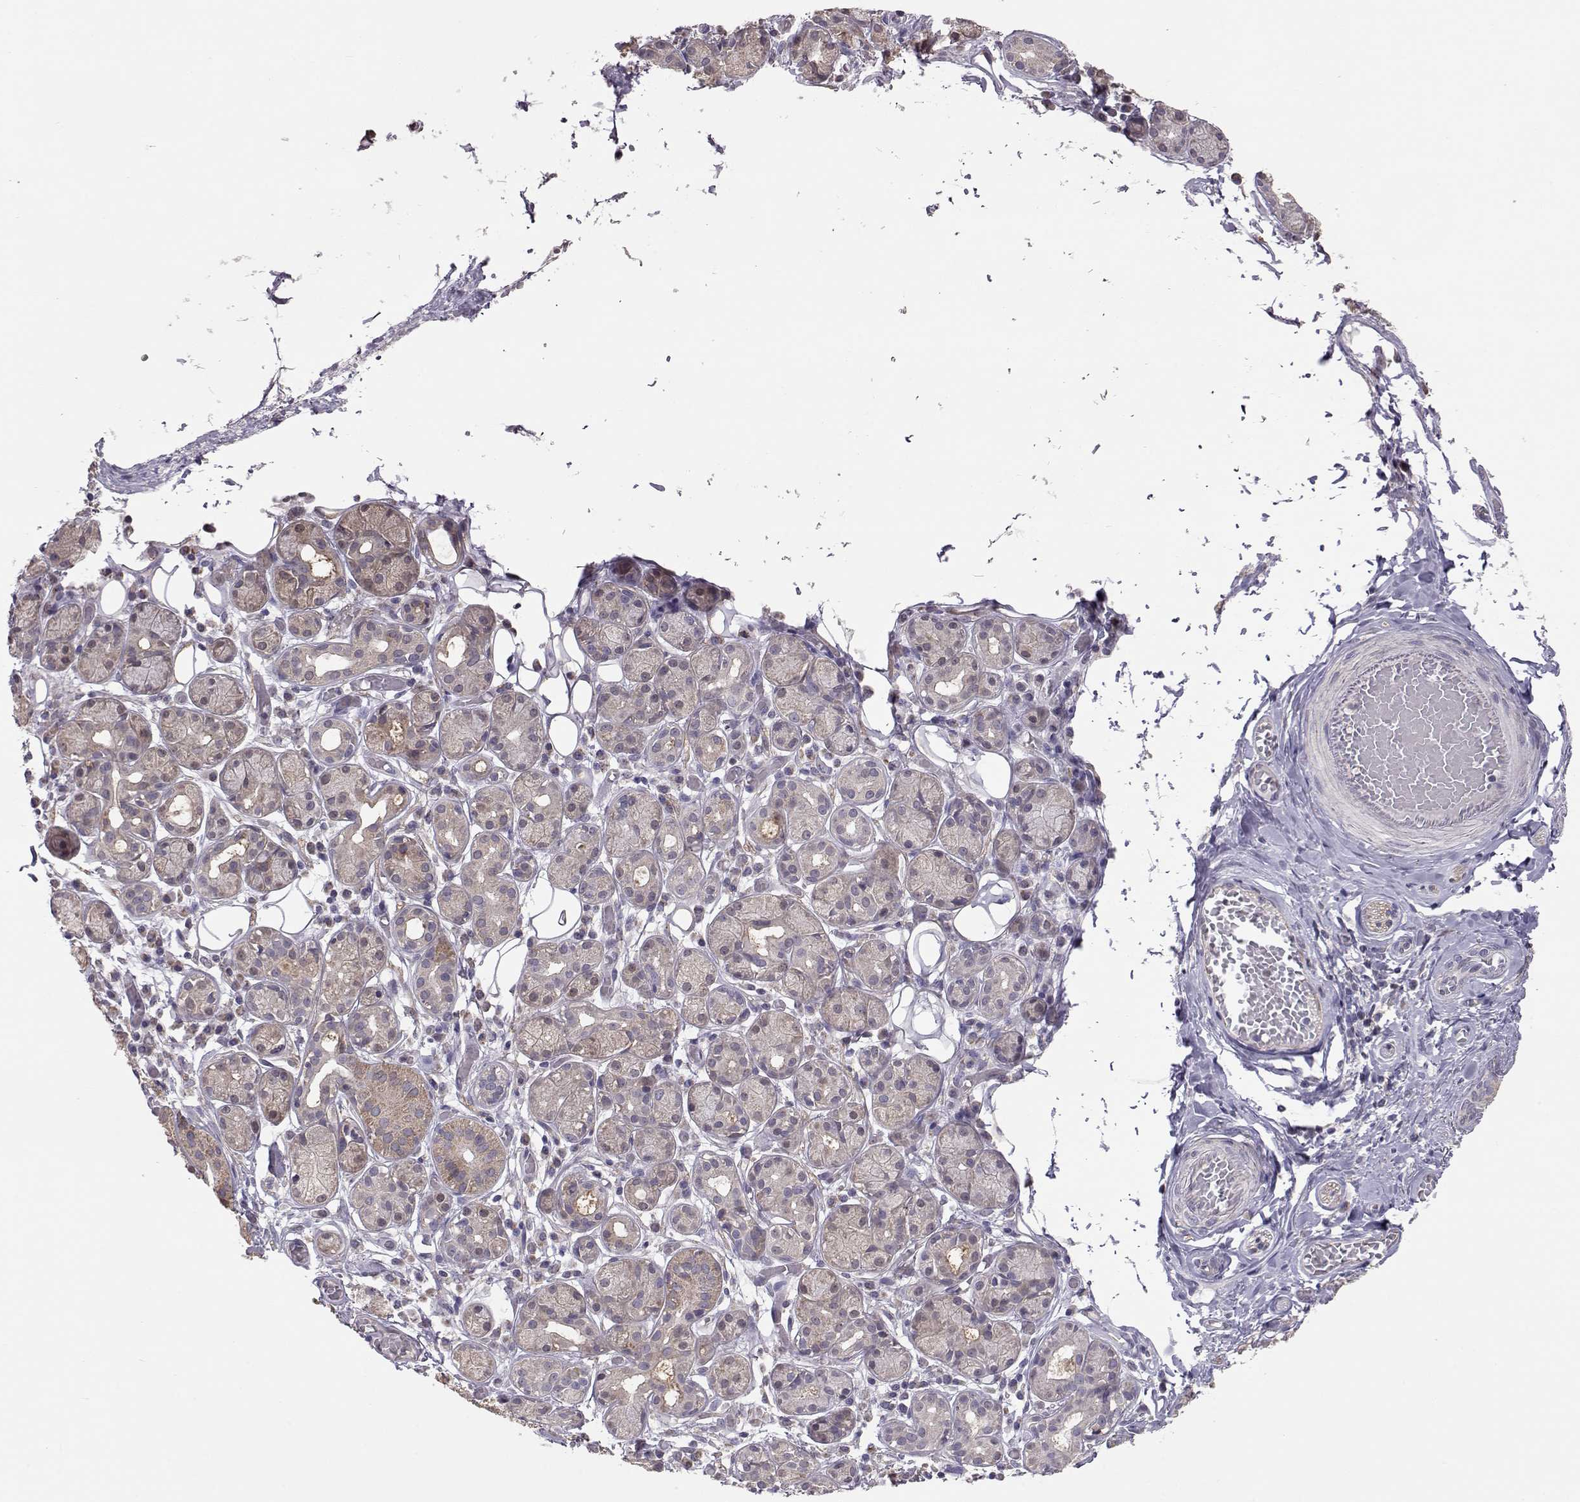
{"staining": {"intensity": "weak", "quantity": "<25%", "location": "cytoplasmic/membranous"}, "tissue": "salivary gland", "cell_type": "Glandular cells", "image_type": "normal", "snomed": [{"axis": "morphology", "description": "Normal tissue, NOS"}, {"axis": "topography", "description": "Salivary gland"}, {"axis": "topography", "description": "Peripheral nerve tissue"}], "caption": "A photomicrograph of human salivary gland is negative for staining in glandular cells.", "gene": "NCAM2", "patient": {"sex": "male", "age": 71}}